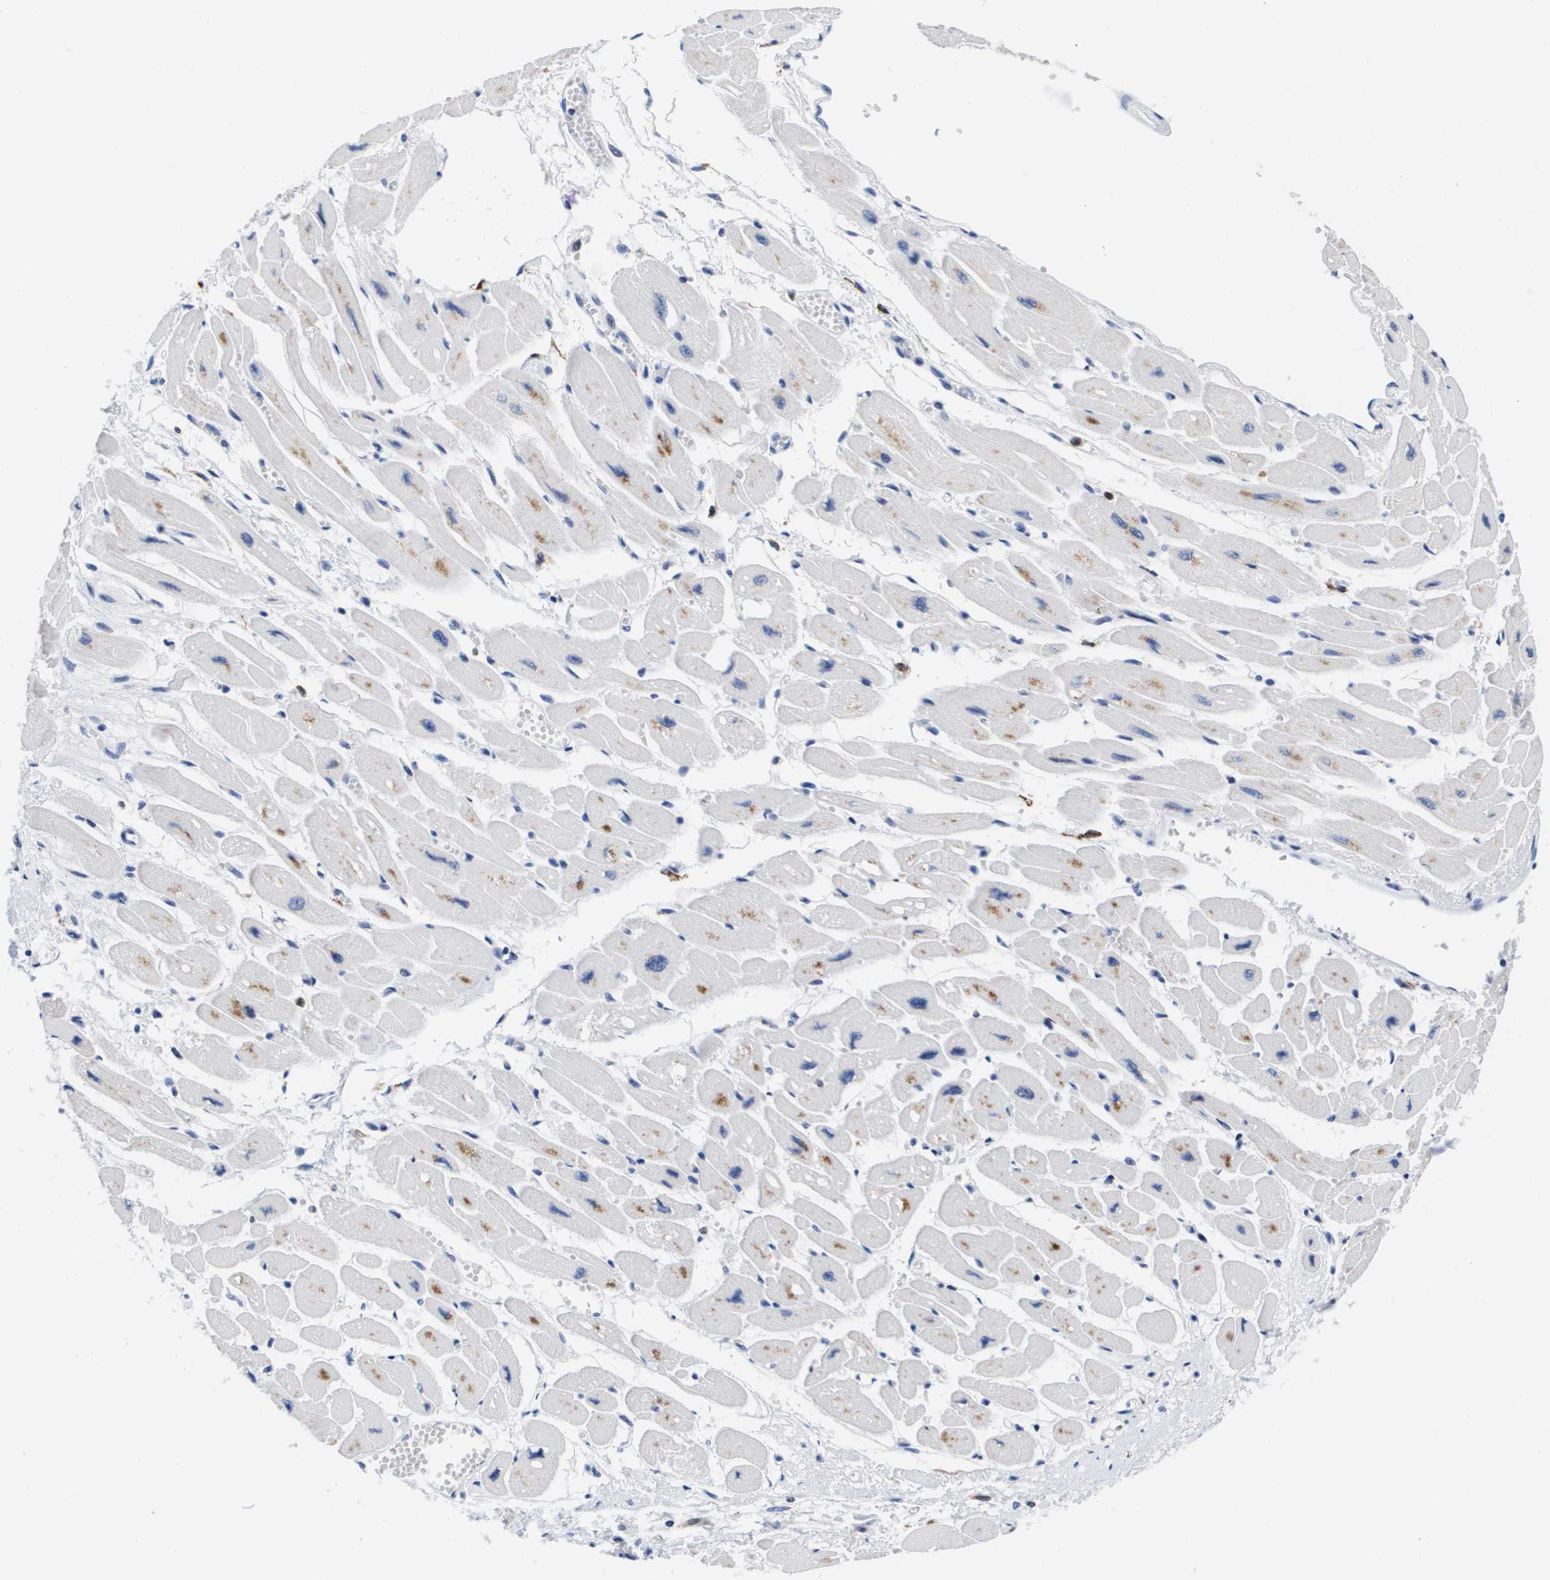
{"staining": {"intensity": "negative", "quantity": "none", "location": "none"}, "tissue": "heart muscle", "cell_type": "Cardiomyocytes", "image_type": "normal", "snomed": [{"axis": "morphology", "description": "Normal tissue, NOS"}, {"axis": "topography", "description": "Heart"}], "caption": "DAB immunohistochemical staining of normal heart muscle demonstrates no significant staining in cardiomyocytes.", "gene": "HMOX1", "patient": {"sex": "female", "age": 54}}